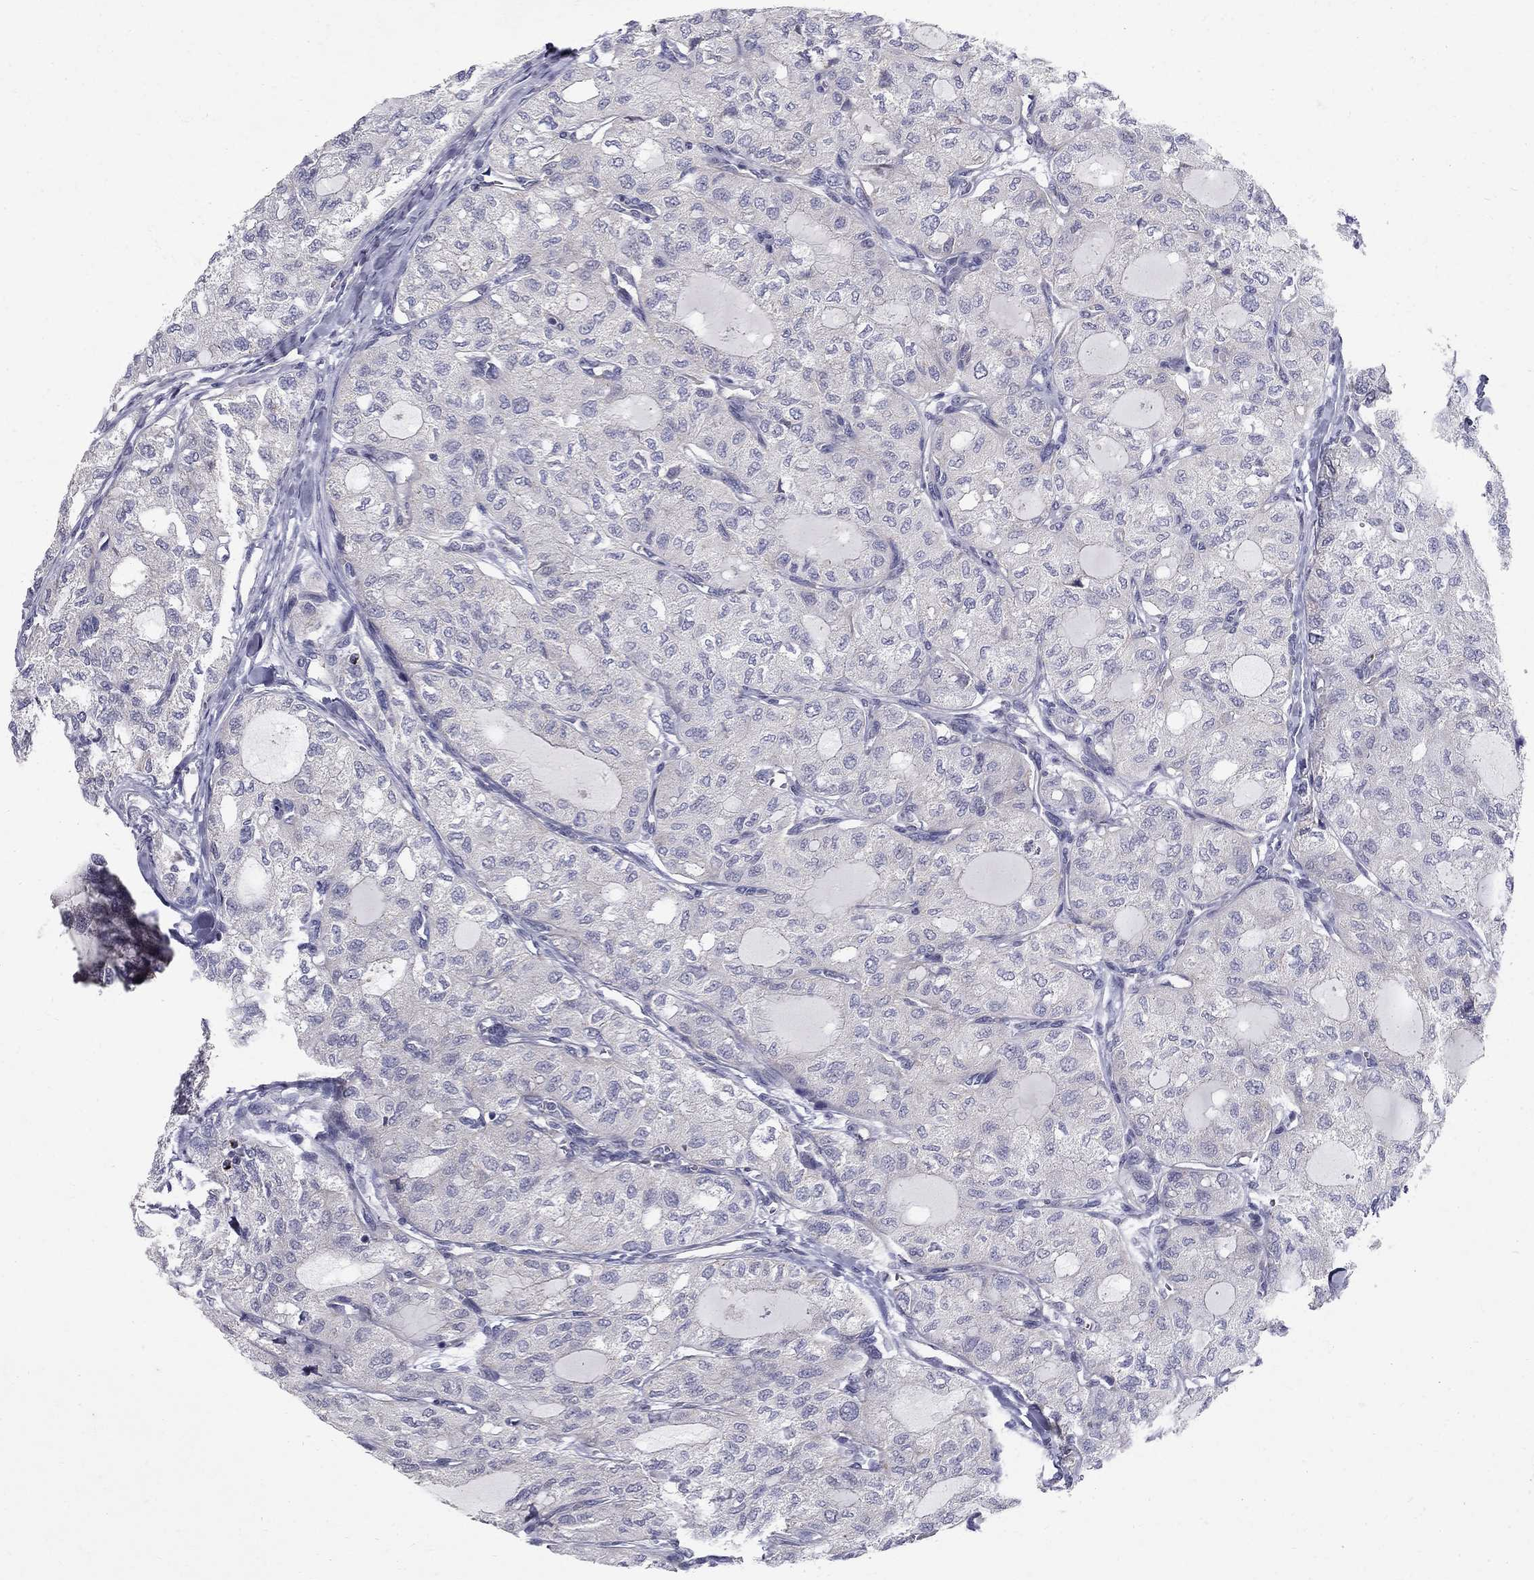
{"staining": {"intensity": "negative", "quantity": "none", "location": "none"}, "tissue": "thyroid cancer", "cell_type": "Tumor cells", "image_type": "cancer", "snomed": [{"axis": "morphology", "description": "Follicular adenoma carcinoma, NOS"}, {"axis": "topography", "description": "Thyroid gland"}], "caption": "The micrograph reveals no staining of tumor cells in thyroid follicular adenoma carcinoma.", "gene": "CLIC6", "patient": {"sex": "male", "age": 75}}